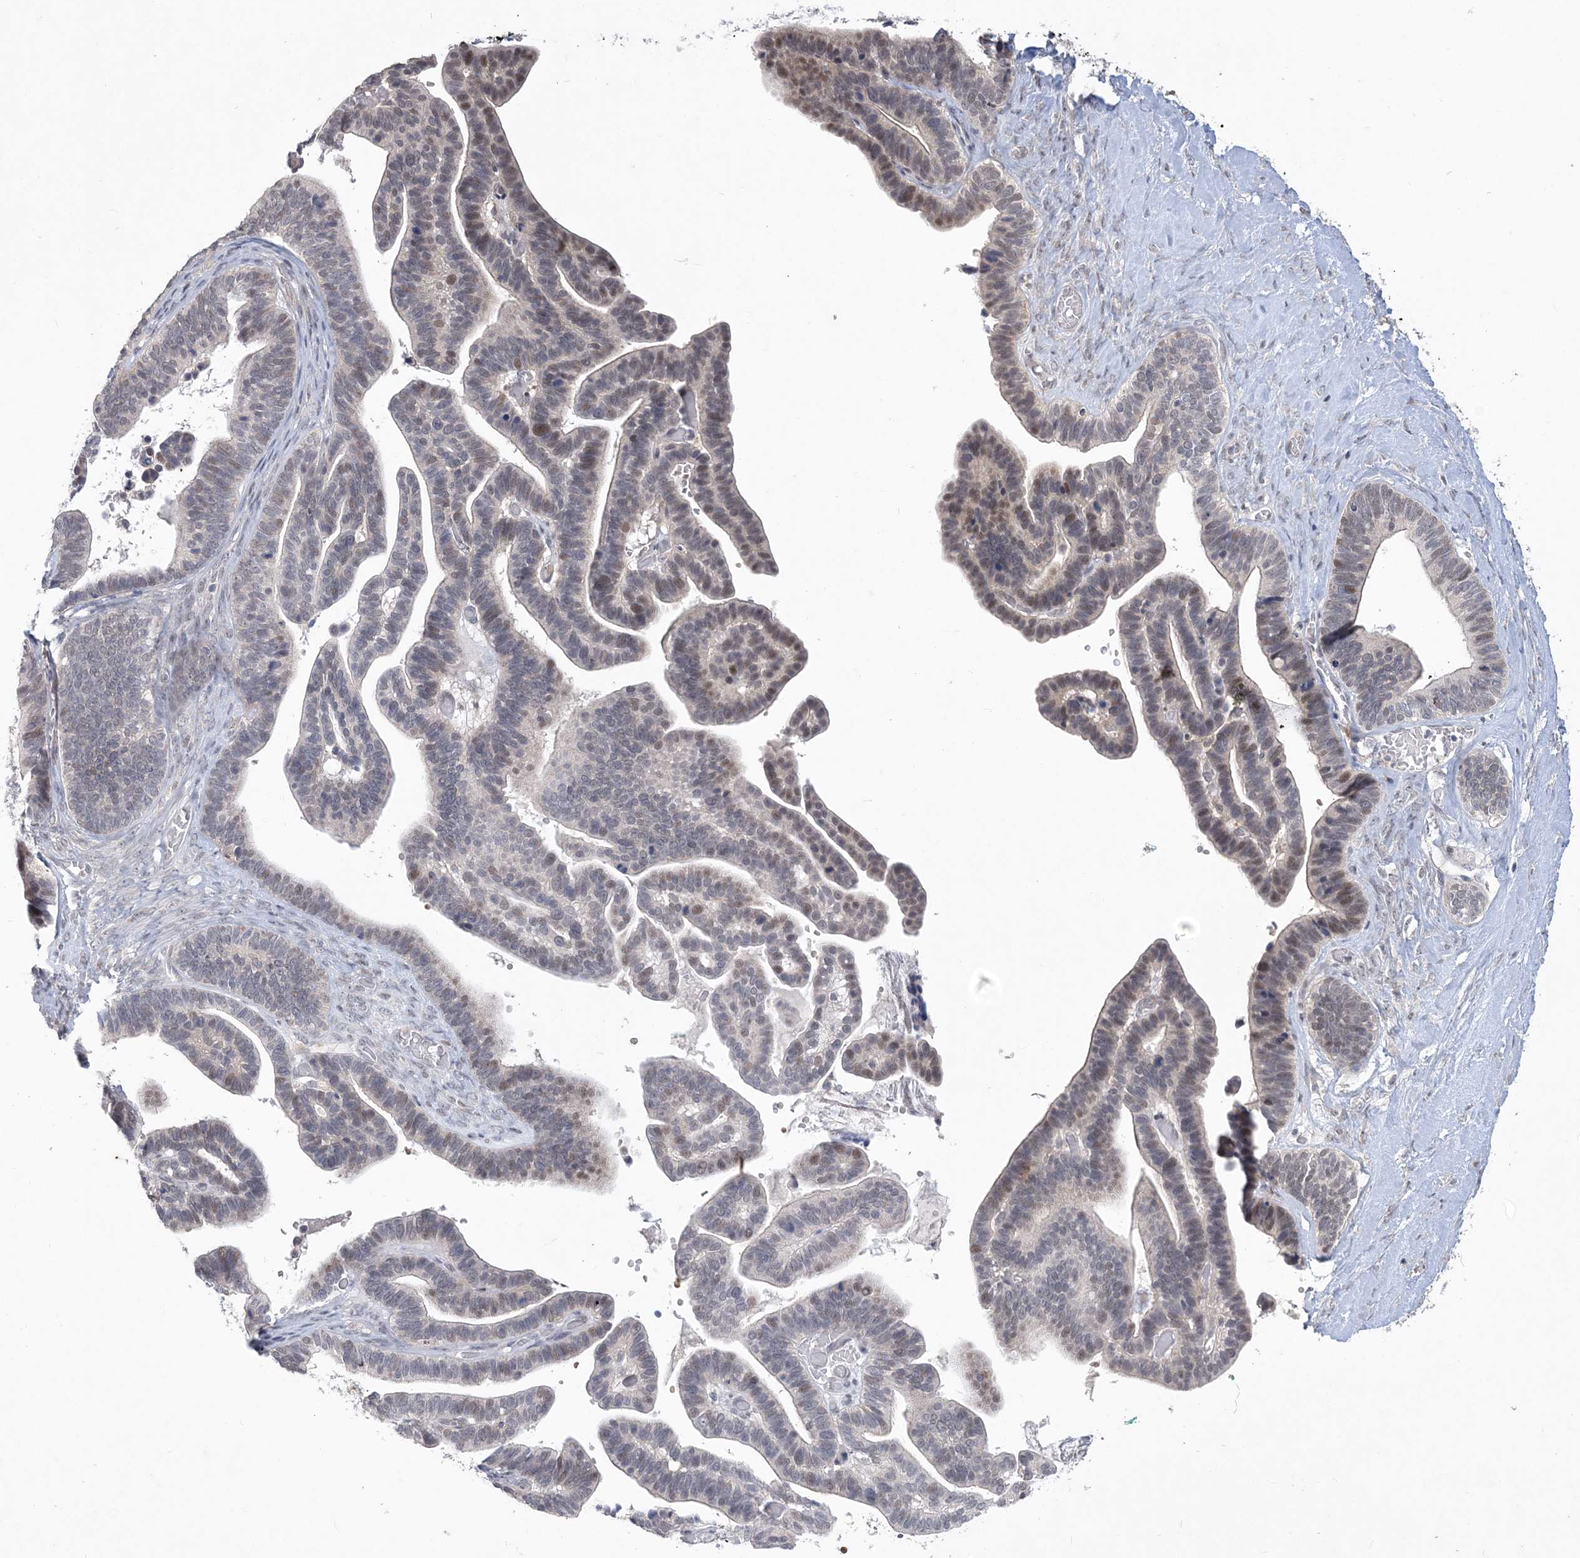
{"staining": {"intensity": "moderate", "quantity": "<25%", "location": "nuclear"}, "tissue": "ovarian cancer", "cell_type": "Tumor cells", "image_type": "cancer", "snomed": [{"axis": "morphology", "description": "Cystadenocarcinoma, serous, NOS"}, {"axis": "topography", "description": "Ovary"}], "caption": "IHC (DAB) staining of human ovarian cancer displays moderate nuclear protein positivity in approximately <25% of tumor cells.", "gene": "TSPEAR", "patient": {"sex": "female", "age": 56}}